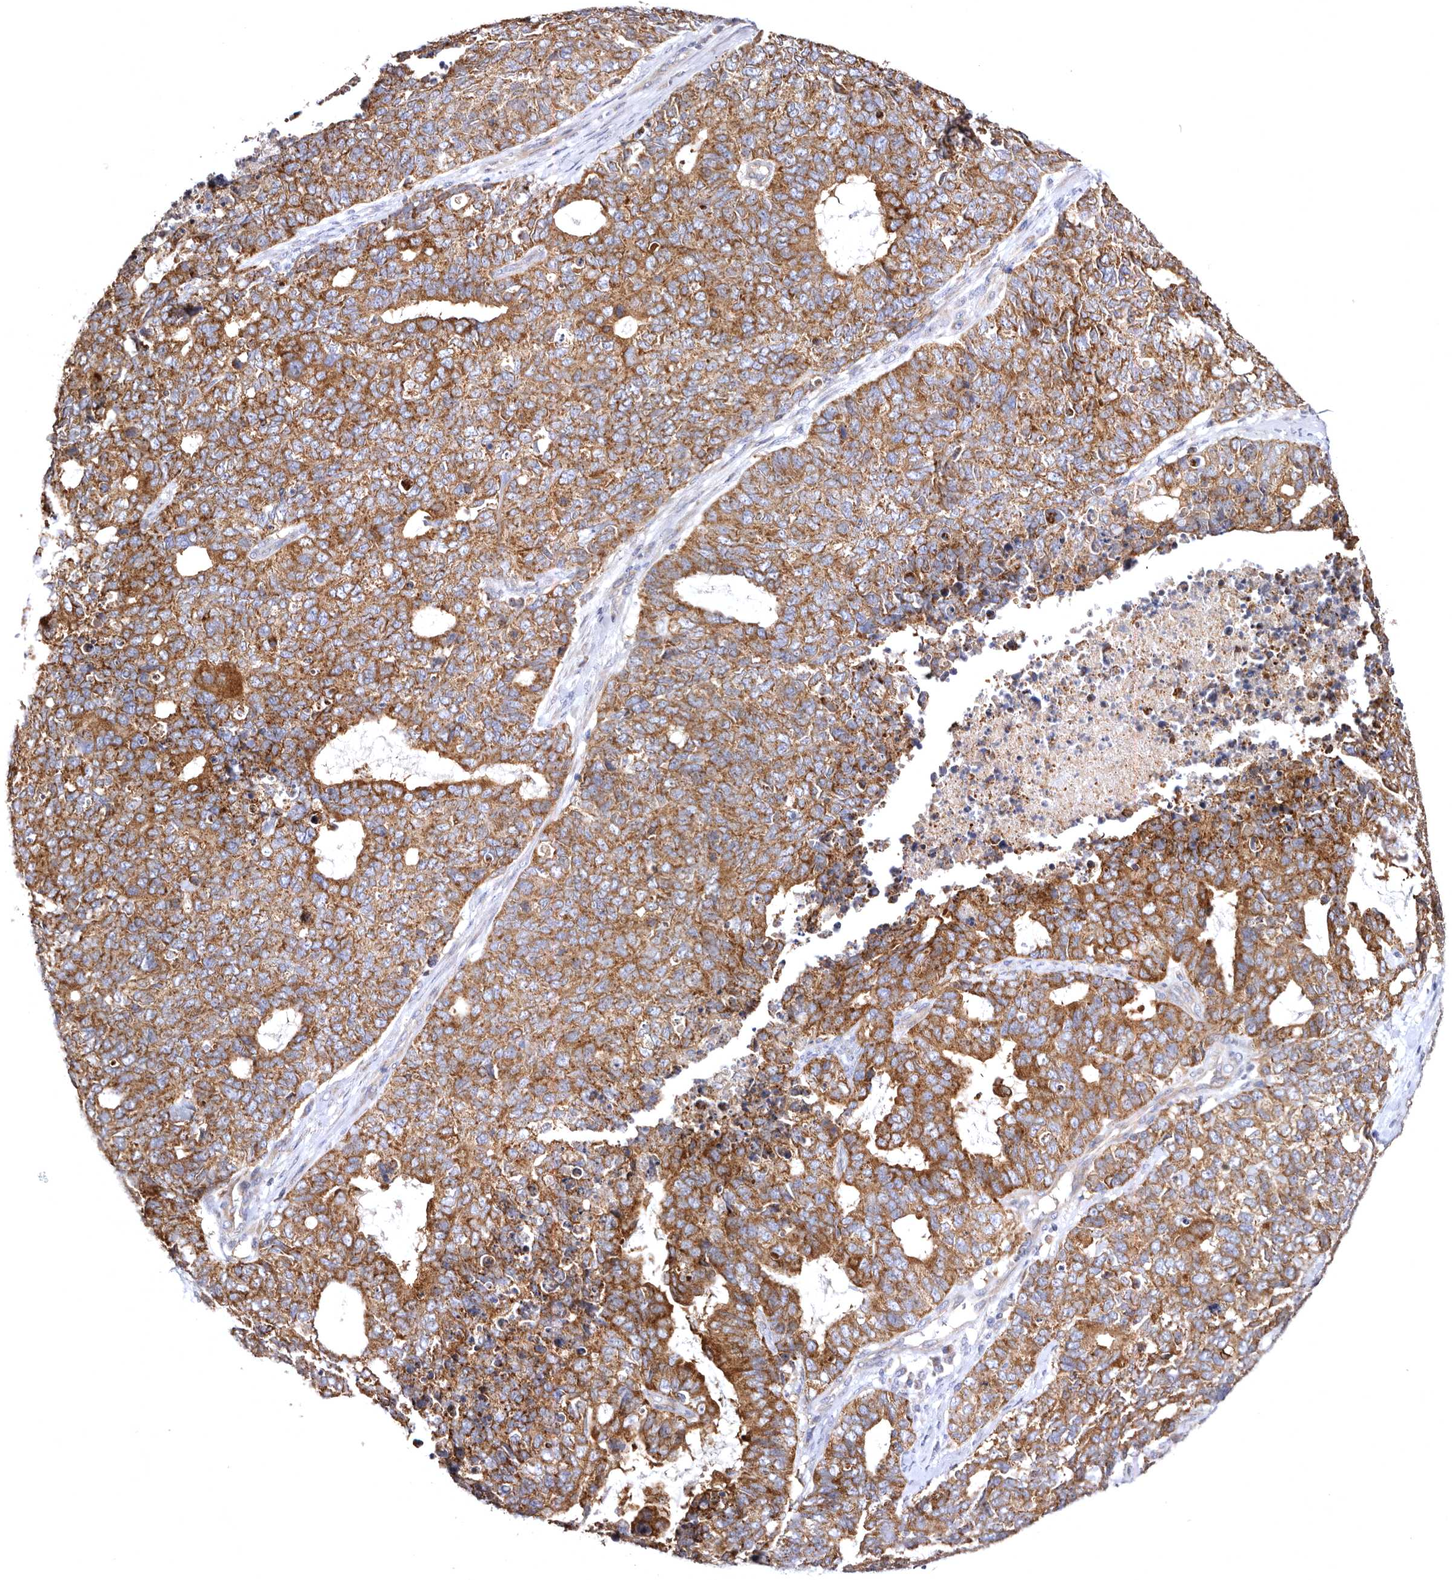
{"staining": {"intensity": "moderate", "quantity": ">75%", "location": "cytoplasmic/membranous"}, "tissue": "cervical cancer", "cell_type": "Tumor cells", "image_type": "cancer", "snomed": [{"axis": "morphology", "description": "Squamous cell carcinoma, NOS"}, {"axis": "topography", "description": "Cervix"}], "caption": "Protein expression analysis of cervical squamous cell carcinoma demonstrates moderate cytoplasmic/membranous staining in about >75% of tumor cells.", "gene": "BAIAP2L1", "patient": {"sex": "female", "age": 63}}